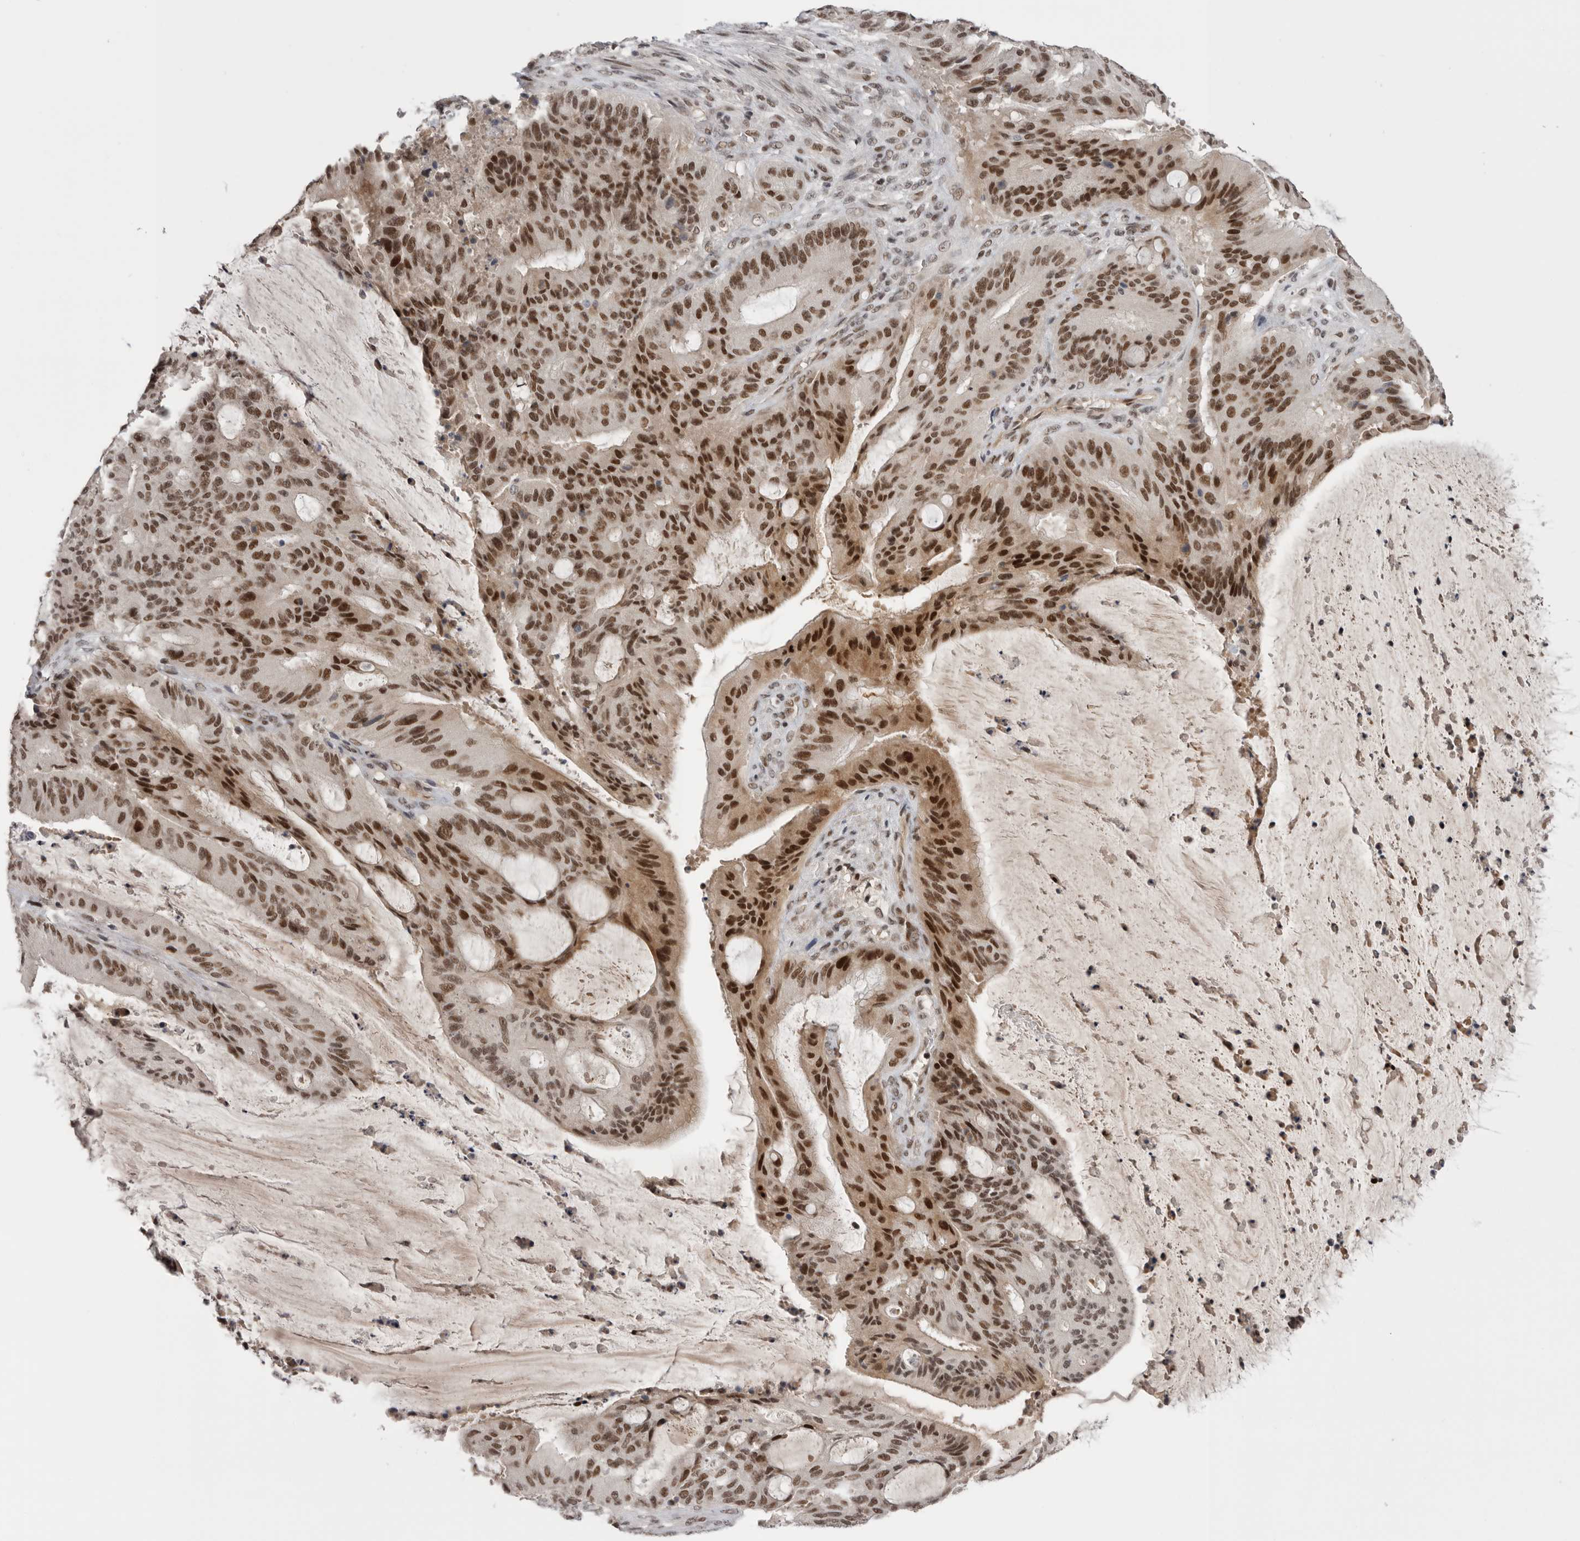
{"staining": {"intensity": "strong", "quantity": ">75%", "location": "nuclear"}, "tissue": "liver cancer", "cell_type": "Tumor cells", "image_type": "cancer", "snomed": [{"axis": "morphology", "description": "Normal tissue, NOS"}, {"axis": "morphology", "description": "Cholangiocarcinoma"}, {"axis": "topography", "description": "Liver"}, {"axis": "topography", "description": "Peripheral nerve tissue"}], "caption": "Strong nuclear protein expression is present in about >75% of tumor cells in liver cancer (cholangiocarcinoma).", "gene": "POU5F1", "patient": {"sex": "female", "age": 73}}